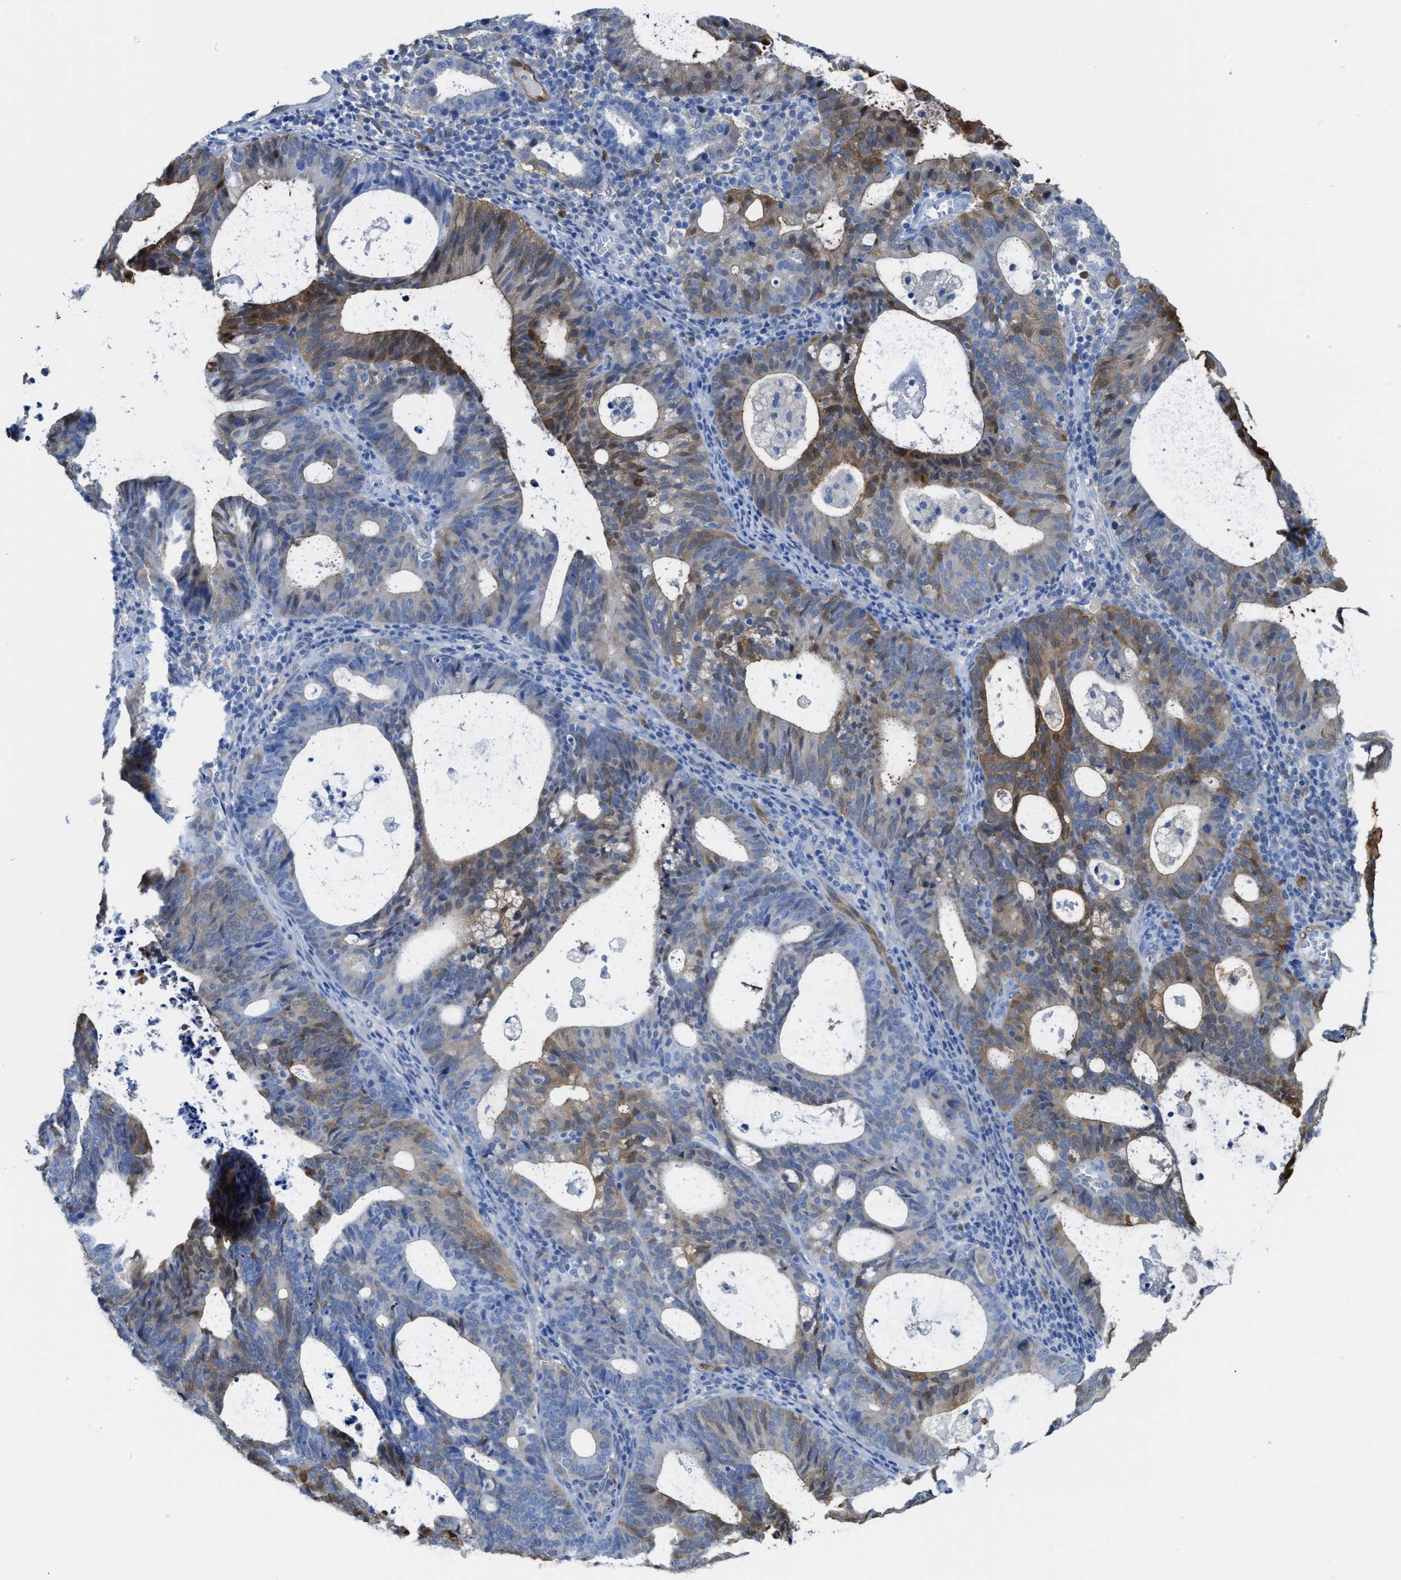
{"staining": {"intensity": "moderate", "quantity": "<25%", "location": "cytoplasmic/membranous"}, "tissue": "endometrial cancer", "cell_type": "Tumor cells", "image_type": "cancer", "snomed": [{"axis": "morphology", "description": "Adenocarcinoma, NOS"}, {"axis": "topography", "description": "Uterus"}], "caption": "Protein expression analysis of adenocarcinoma (endometrial) reveals moderate cytoplasmic/membranous positivity in approximately <25% of tumor cells. The protein is shown in brown color, while the nuclei are stained blue.", "gene": "ASS1", "patient": {"sex": "female", "age": 83}}